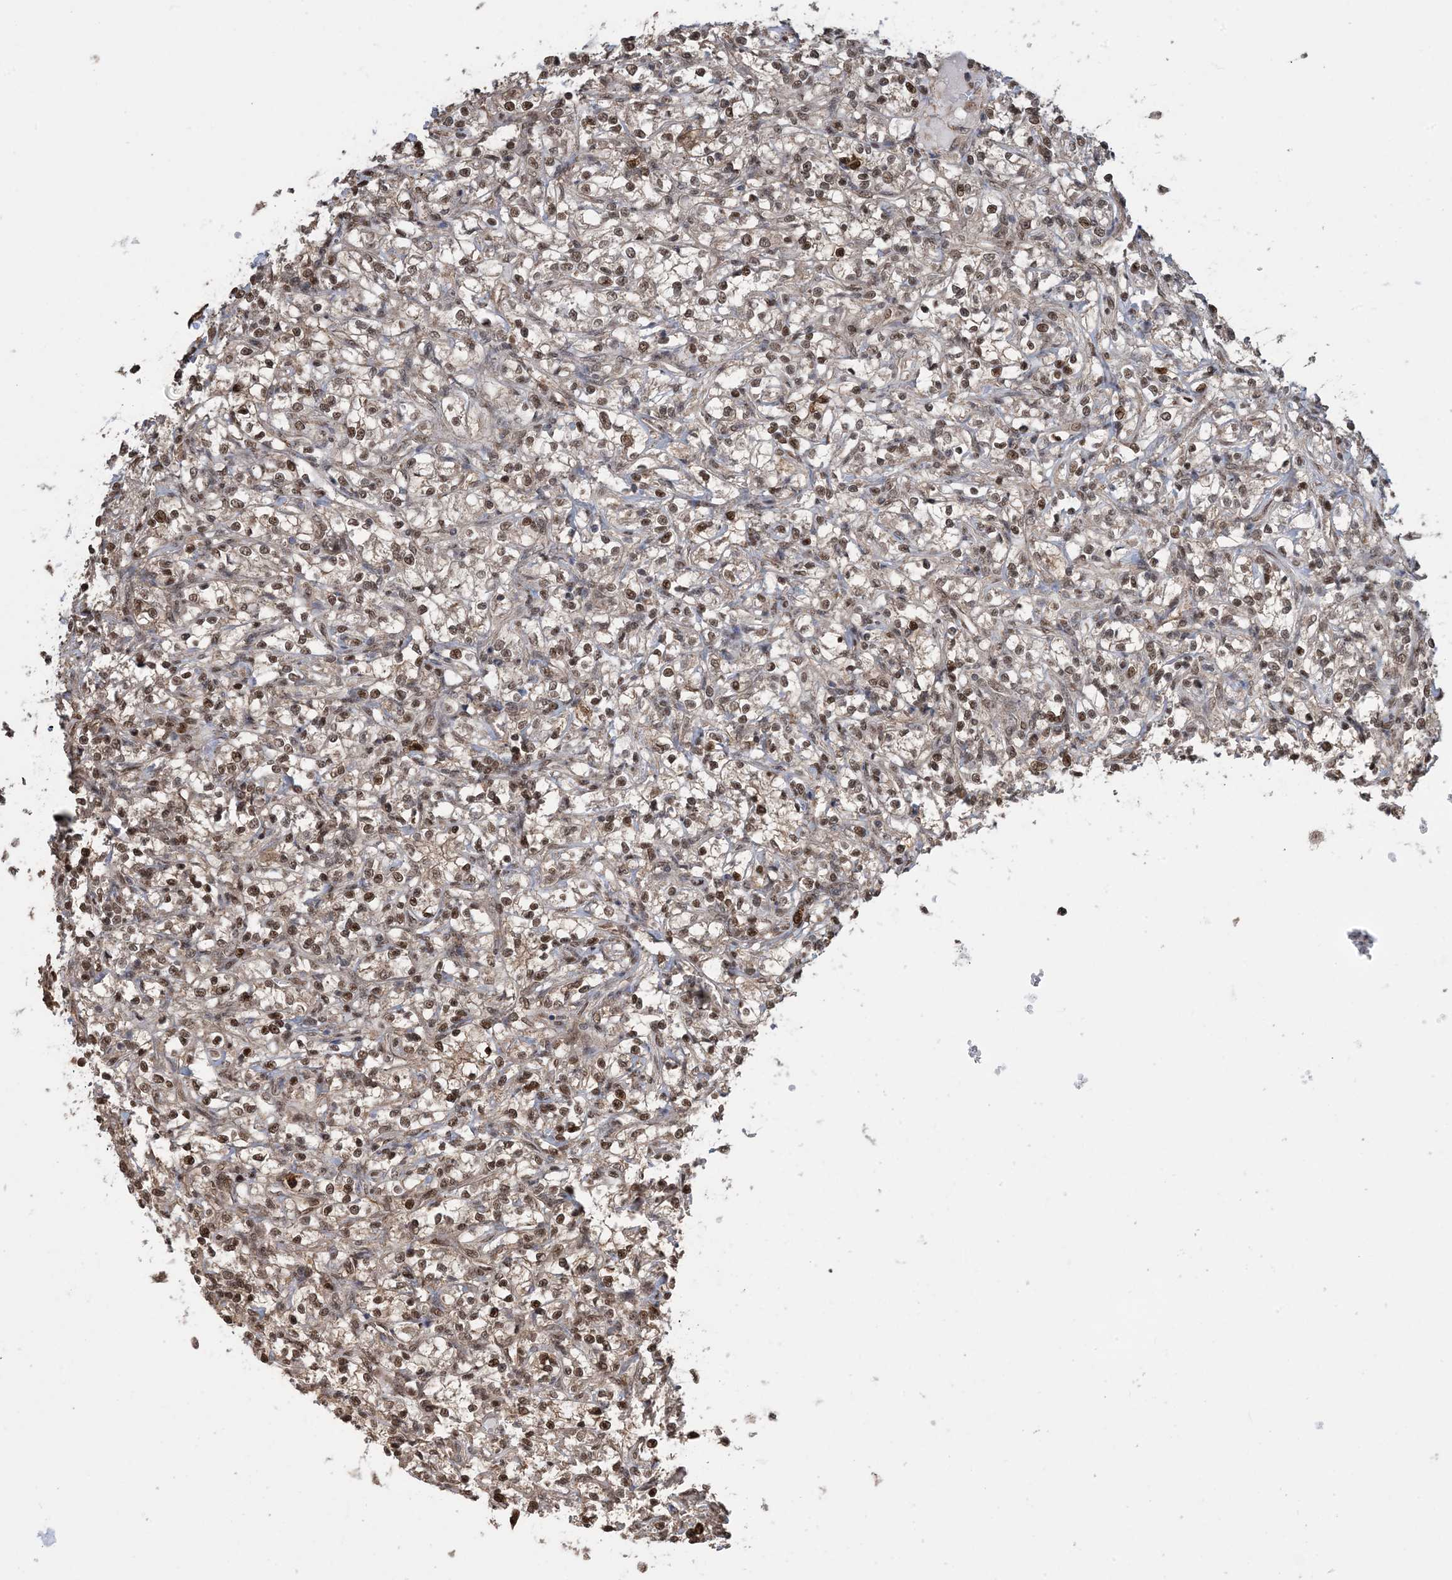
{"staining": {"intensity": "moderate", "quantity": ">75%", "location": "nuclear"}, "tissue": "renal cancer", "cell_type": "Tumor cells", "image_type": "cancer", "snomed": [{"axis": "morphology", "description": "Adenocarcinoma, NOS"}, {"axis": "topography", "description": "Kidney"}], "caption": "Protein expression analysis of renal cancer reveals moderate nuclear positivity in about >75% of tumor cells.", "gene": "HSPA1A", "patient": {"sex": "female", "age": 69}}